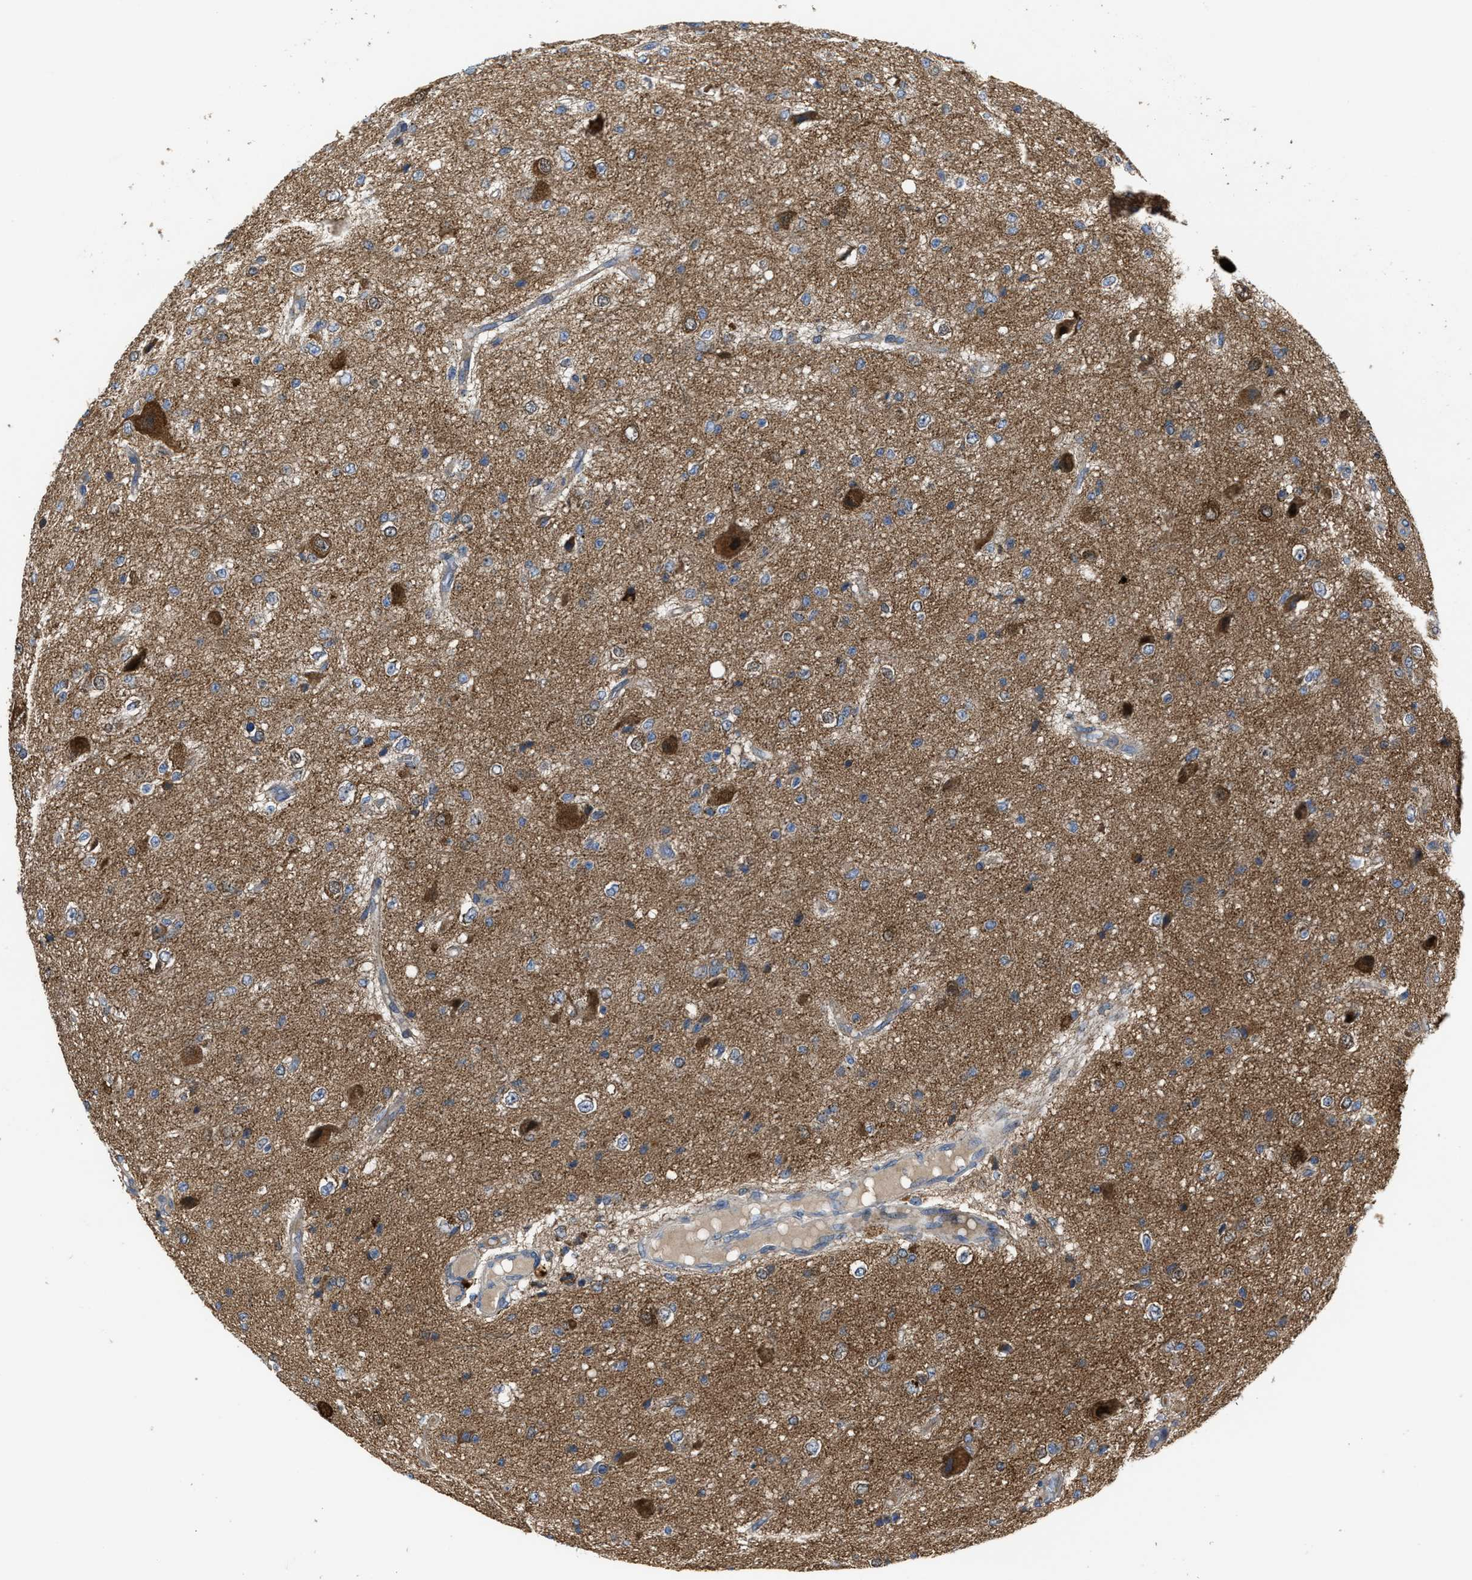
{"staining": {"intensity": "moderate", "quantity": ">75%", "location": "cytoplasmic/membranous"}, "tissue": "glioma", "cell_type": "Tumor cells", "image_type": "cancer", "snomed": [{"axis": "morphology", "description": "Glioma, malignant, High grade"}, {"axis": "topography", "description": "pancreas cauda"}], "caption": "Protein staining of high-grade glioma (malignant) tissue reveals moderate cytoplasmic/membranous positivity in about >75% of tumor cells.", "gene": "PASK", "patient": {"sex": "male", "age": 60}}